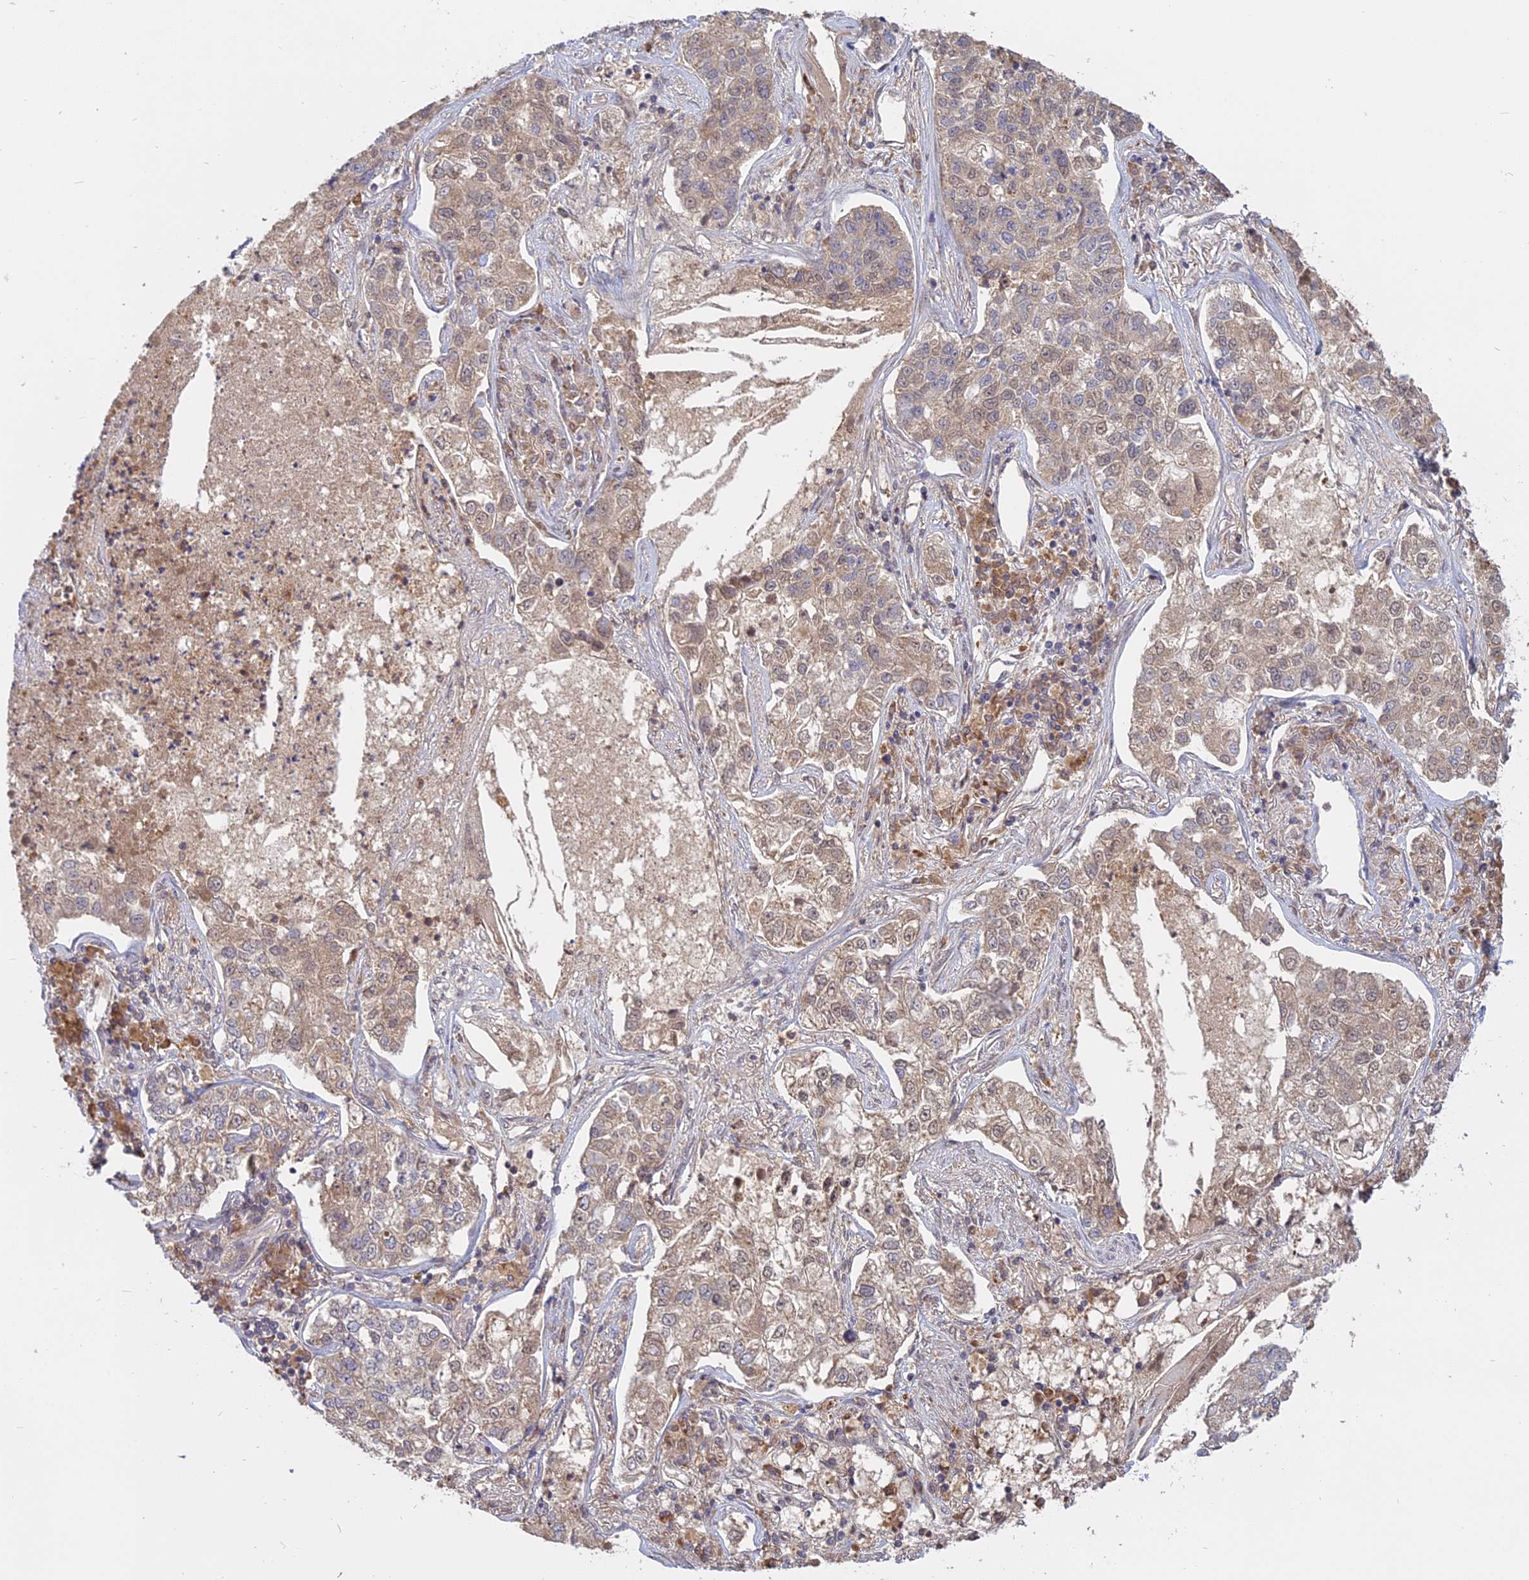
{"staining": {"intensity": "weak", "quantity": "25%-75%", "location": "cytoplasmic/membranous"}, "tissue": "lung cancer", "cell_type": "Tumor cells", "image_type": "cancer", "snomed": [{"axis": "morphology", "description": "Adenocarcinoma, NOS"}, {"axis": "topography", "description": "Lung"}], "caption": "Lung cancer was stained to show a protein in brown. There is low levels of weak cytoplasmic/membranous expression in approximately 25%-75% of tumor cells.", "gene": "TMEM208", "patient": {"sex": "male", "age": 49}}